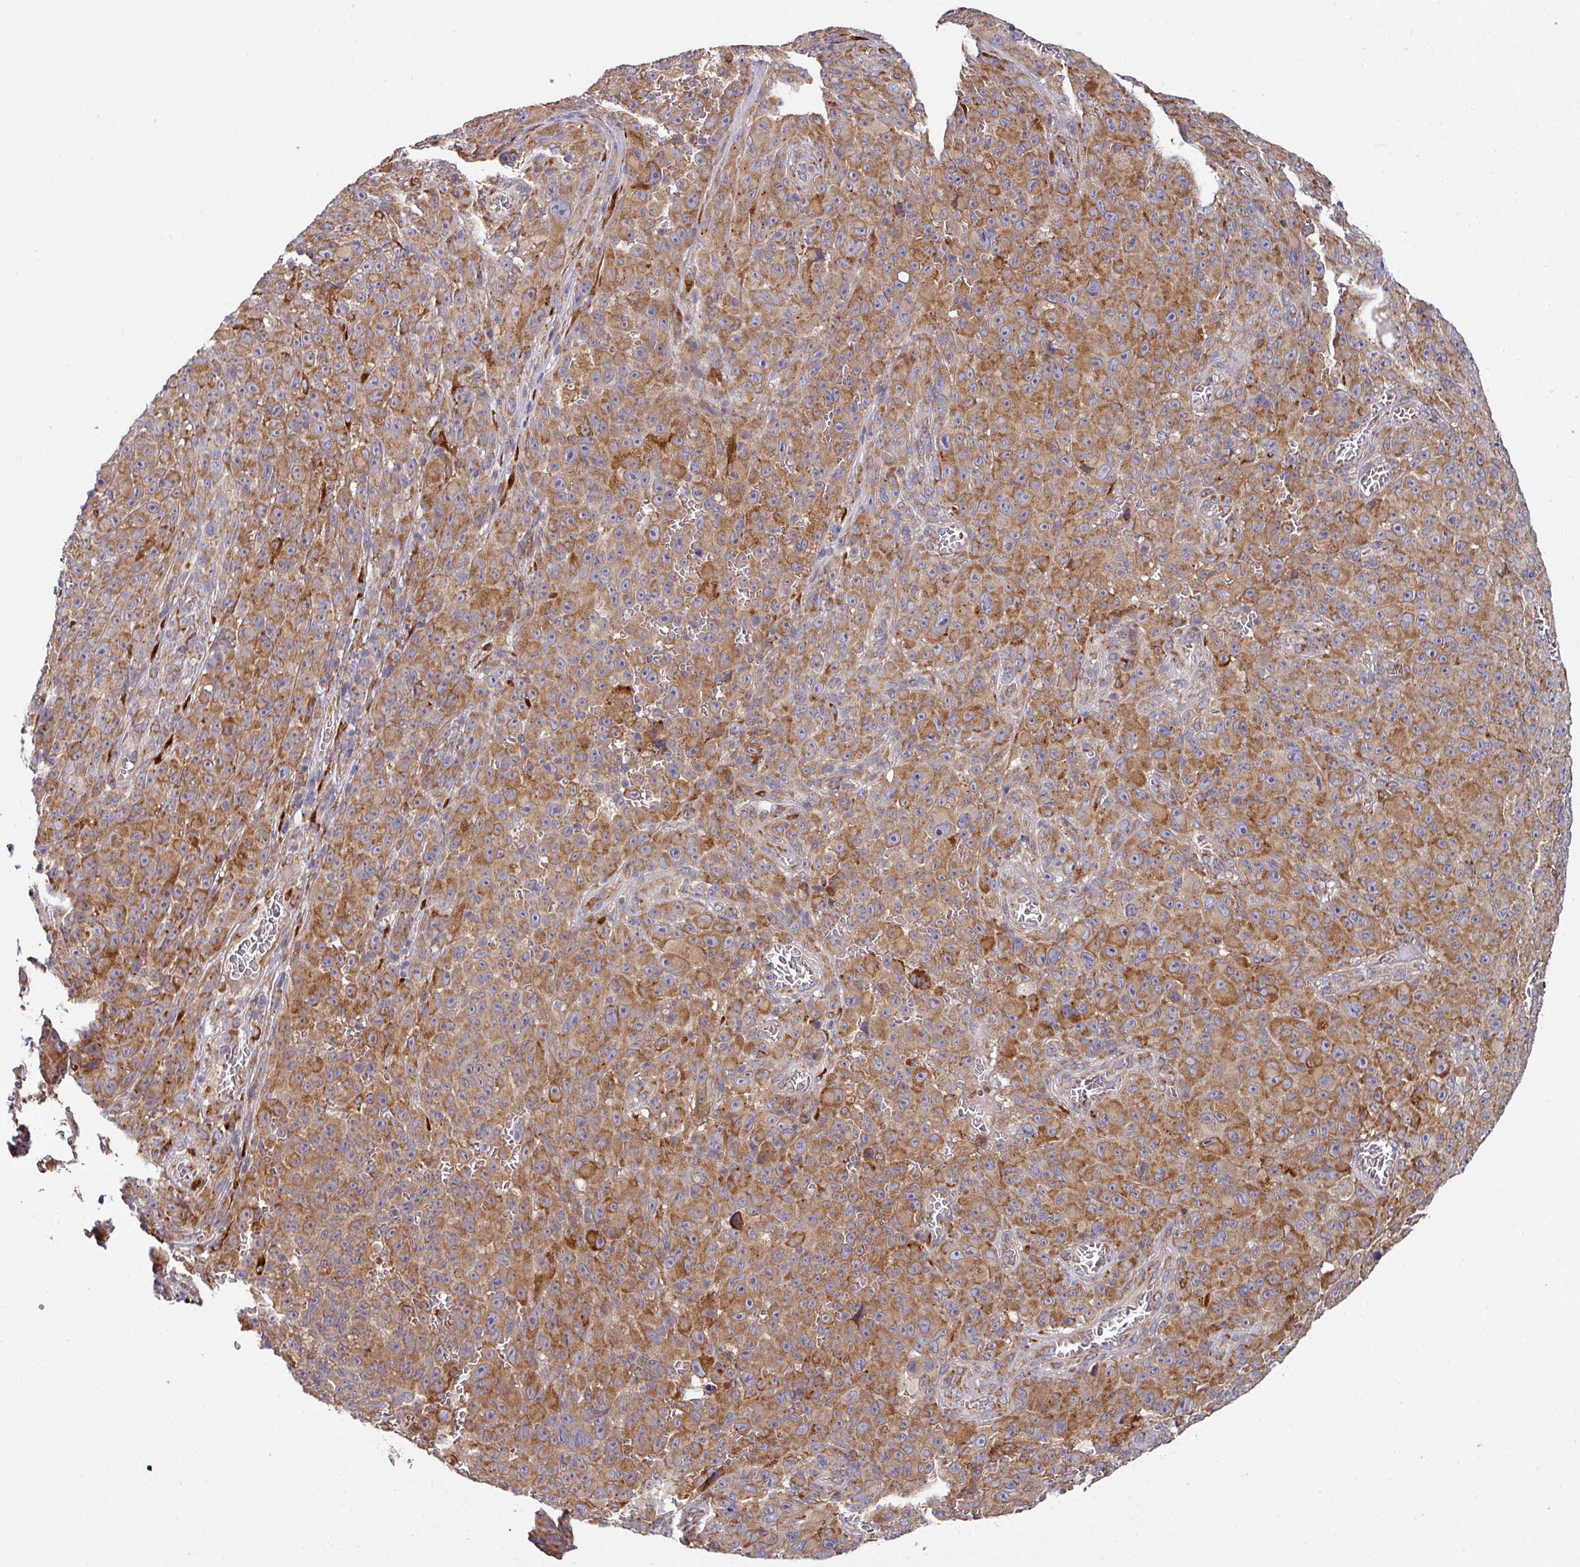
{"staining": {"intensity": "moderate", "quantity": ">75%", "location": "cytoplasmic/membranous"}, "tissue": "melanoma", "cell_type": "Tumor cells", "image_type": "cancer", "snomed": [{"axis": "morphology", "description": "Malignant melanoma, NOS"}, {"axis": "topography", "description": "Skin"}], "caption": "Human malignant melanoma stained with a protein marker exhibits moderate staining in tumor cells.", "gene": "ZNF268", "patient": {"sex": "female", "age": 82}}